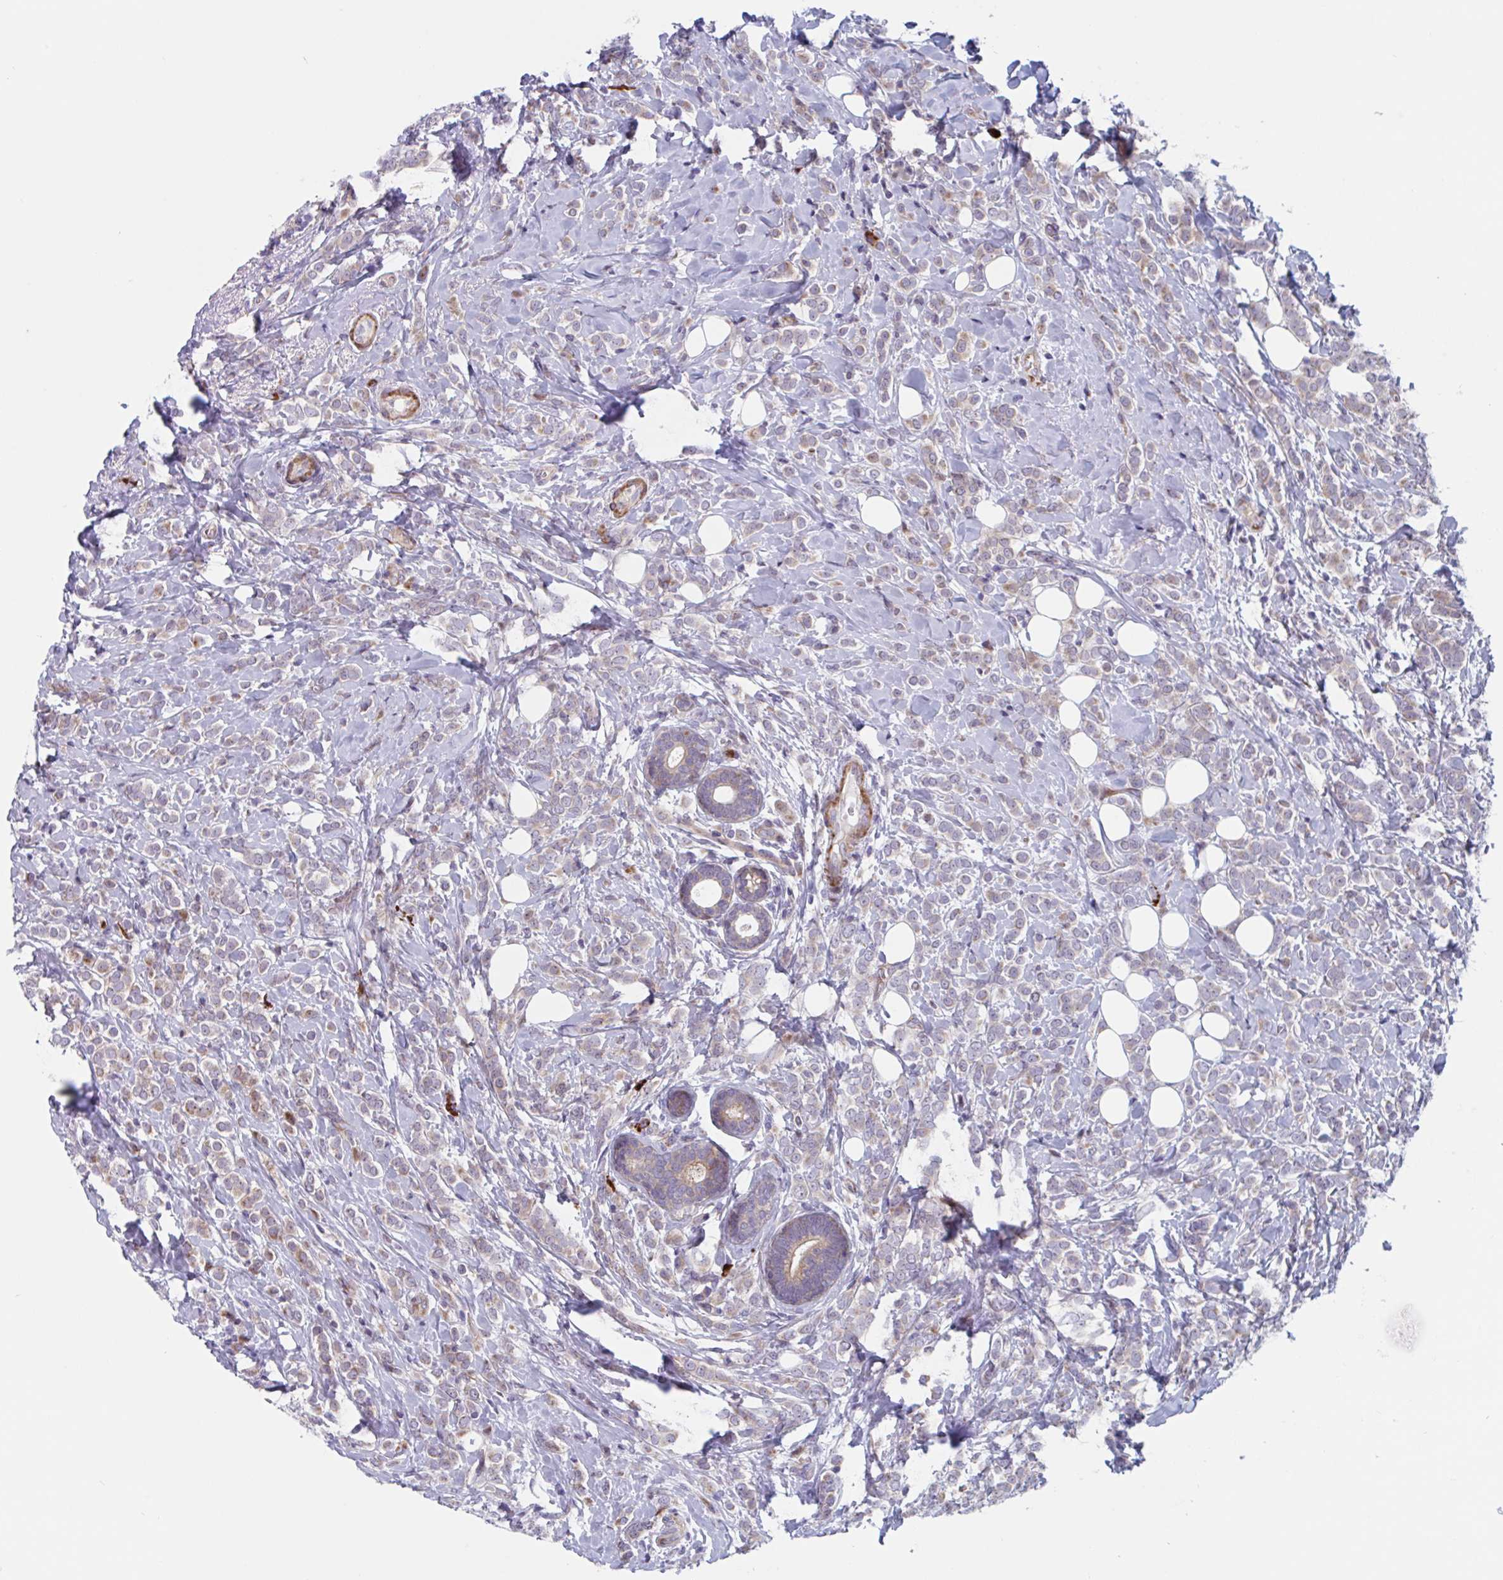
{"staining": {"intensity": "weak", "quantity": "25%-75%", "location": "cytoplasmic/membranous"}, "tissue": "breast cancer", "cell_type": "Tumor cells", "image_type": "cancer", "snomed": [{"axis": "morphology", "description": "Lobular carcinoma"}, {"axis": "topography", "description": "Breast"}], "caption": "Breast cancer (lobular carcinoma) stained with a protein marker reveals weak staining in tumor cells.", "gene": "DUXA", "patient": {"sex": "female", "age": 49}}